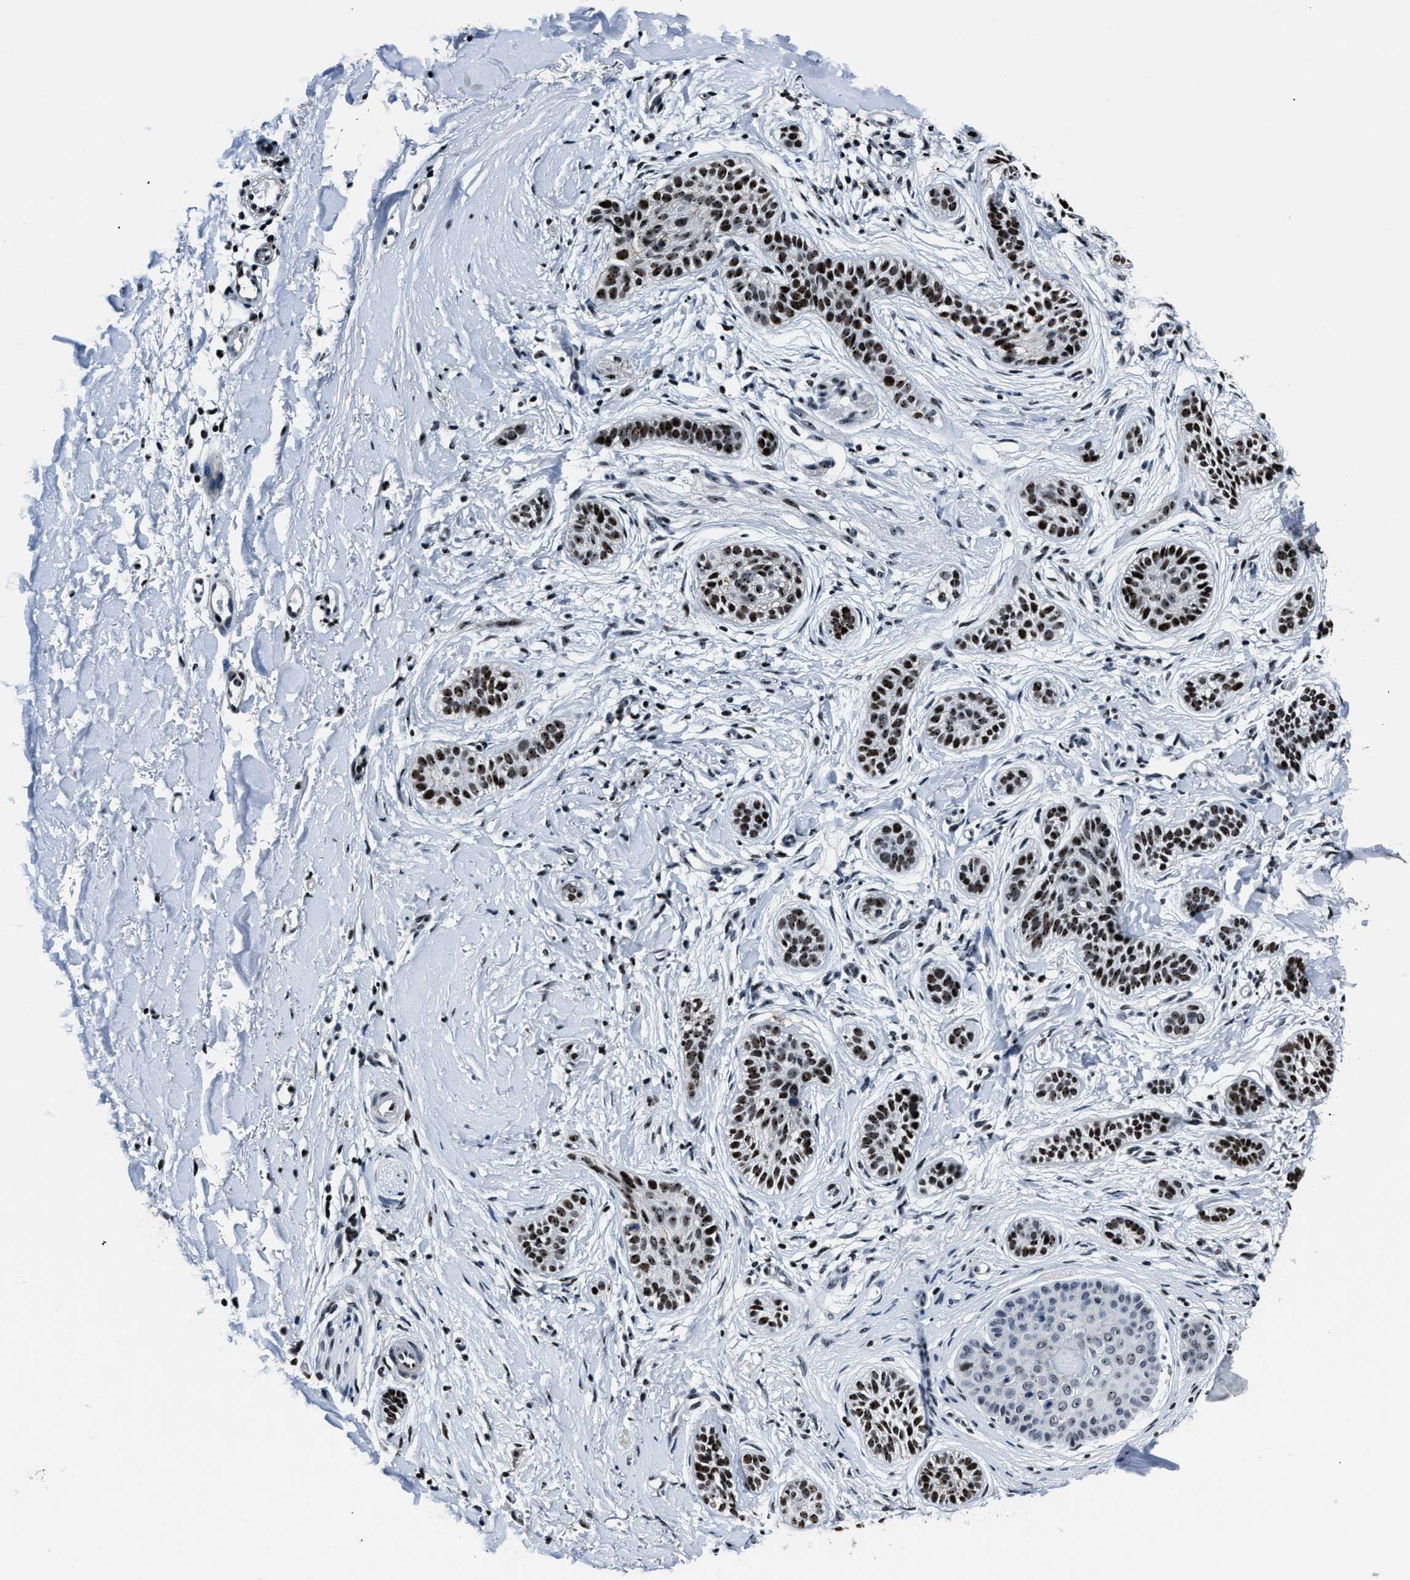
{"staining": {"intensity": "strong", "quantity": ">75%", "location": "nuclear"}, "tissue": "skin cancer", "cell_type": "Tumor cells", "image_type": "cancer", "snomed": [{"axis": "morphology", "description": "Normal tissue, NOS"}, {"axis": "morphology", "description": "Basal cell carcinoma"}, {"axis": "topography", "description": "Skin"}], "caption": "Immunohistochemical staining of skin cancer reveals high levels of strong nuclear staining in approximately >75% of tumor cells.", "gene": "PPIE", "patient": {"sex": "male", "age": 63}}